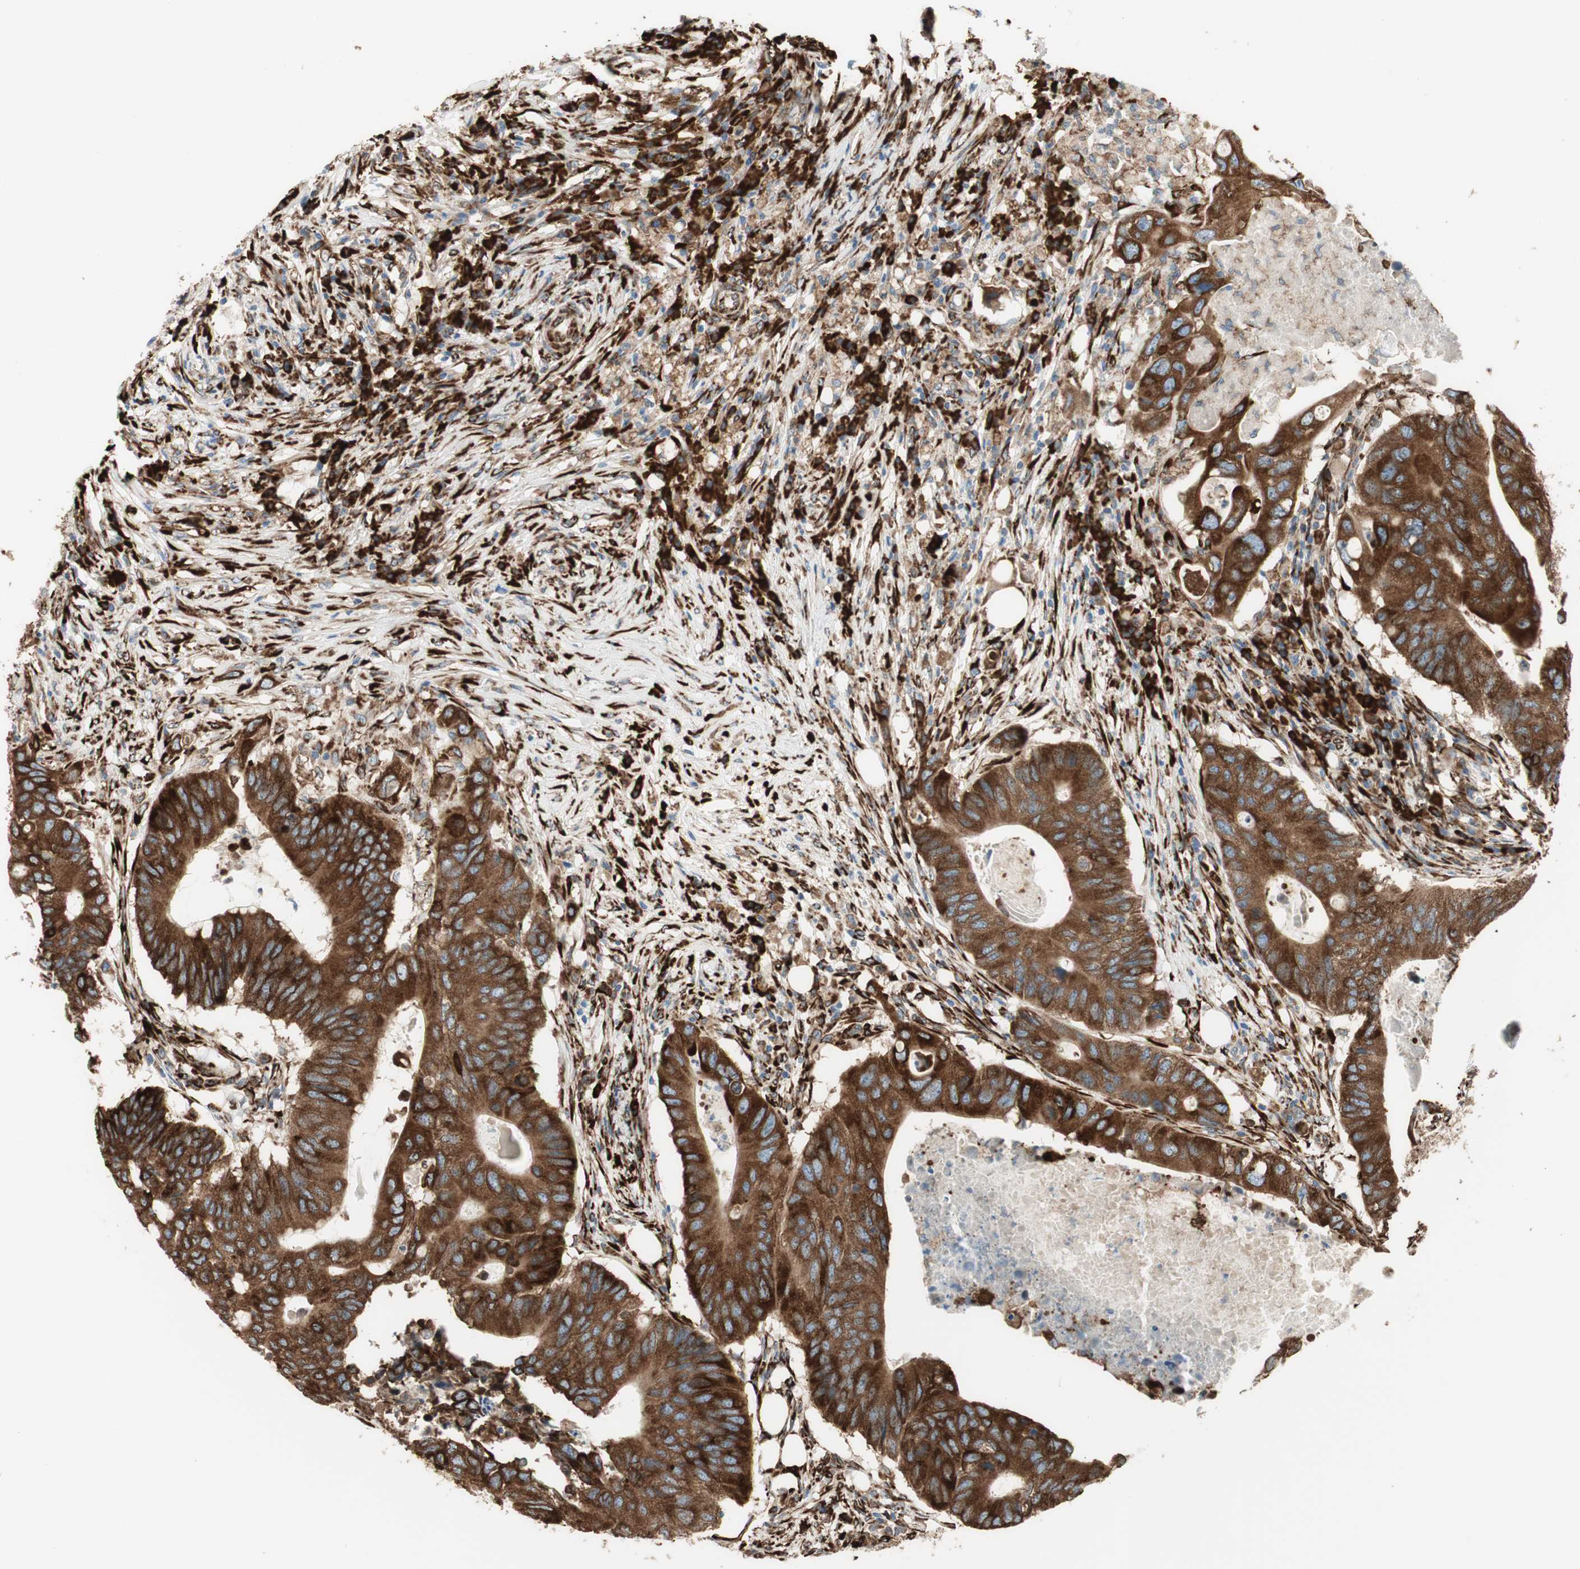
{"staining": {"intensity": "strong", "quantity": ">75%", "location": "cytoplasmic/membranous"}, "tissue": "colorectal cancer", "cell_type": "Tumor cells", "image_type": "cancer", "snomed": [{"axis": "morphology", "description": "Adenocarcinoma, NOS"}, {"axis": "topography", "description": "Colon"}], "caption": "Protein positivity by immunohistochemistry displays strong cytoplasmic/membranous positivity in about >75% of tumor cells in colorectal adenocarcinoma.", "gene": "RRBP1", "patient": {"sex": "male", "age": 71}}